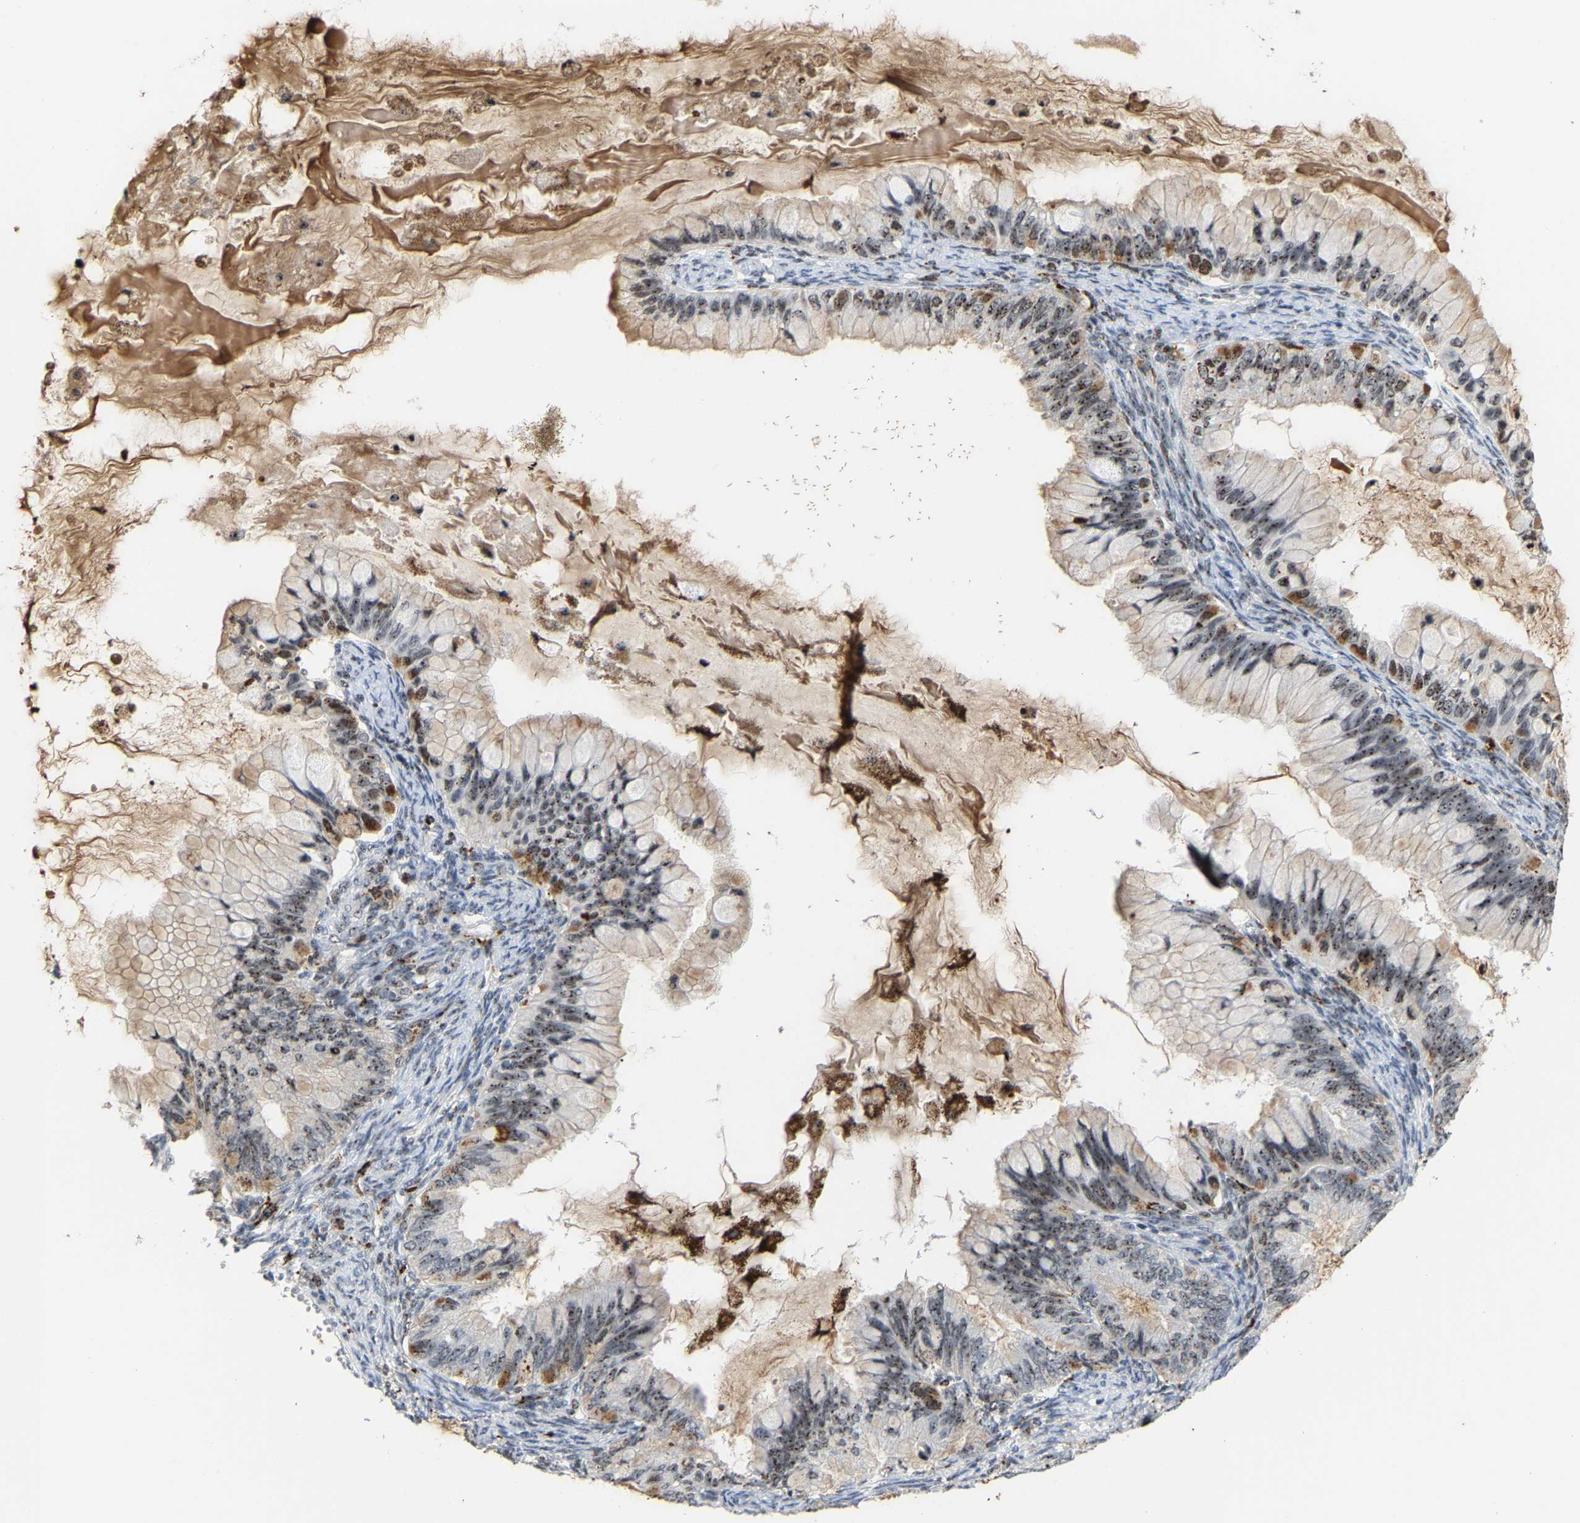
{"staining": {"intensity": "moderate", "quantity": ">75%", "location": "nuclear"}, "tissue": "ovarian cancer", "cell_type": "Tumor cells", "image_type": "cancer", "snomed": [{"axis": "morphology", "description": "Cystadenocarcinoma, mucinous, NOS"}, {"axis": "topography", "description": "Ovary"}], "caption": "The photomicrograph reveals staining of ovarian cancer, revealing moderate nuclear protein positivity (brown color) within tumor cells. (Stains: DAB (3,3'-diaminobenzidine) in brown, nuclei in blue, Microscopy: brightfield microscopy at high magnification).", "gene": "NOP58", "patient": {"sex": "female", "age": 80}}